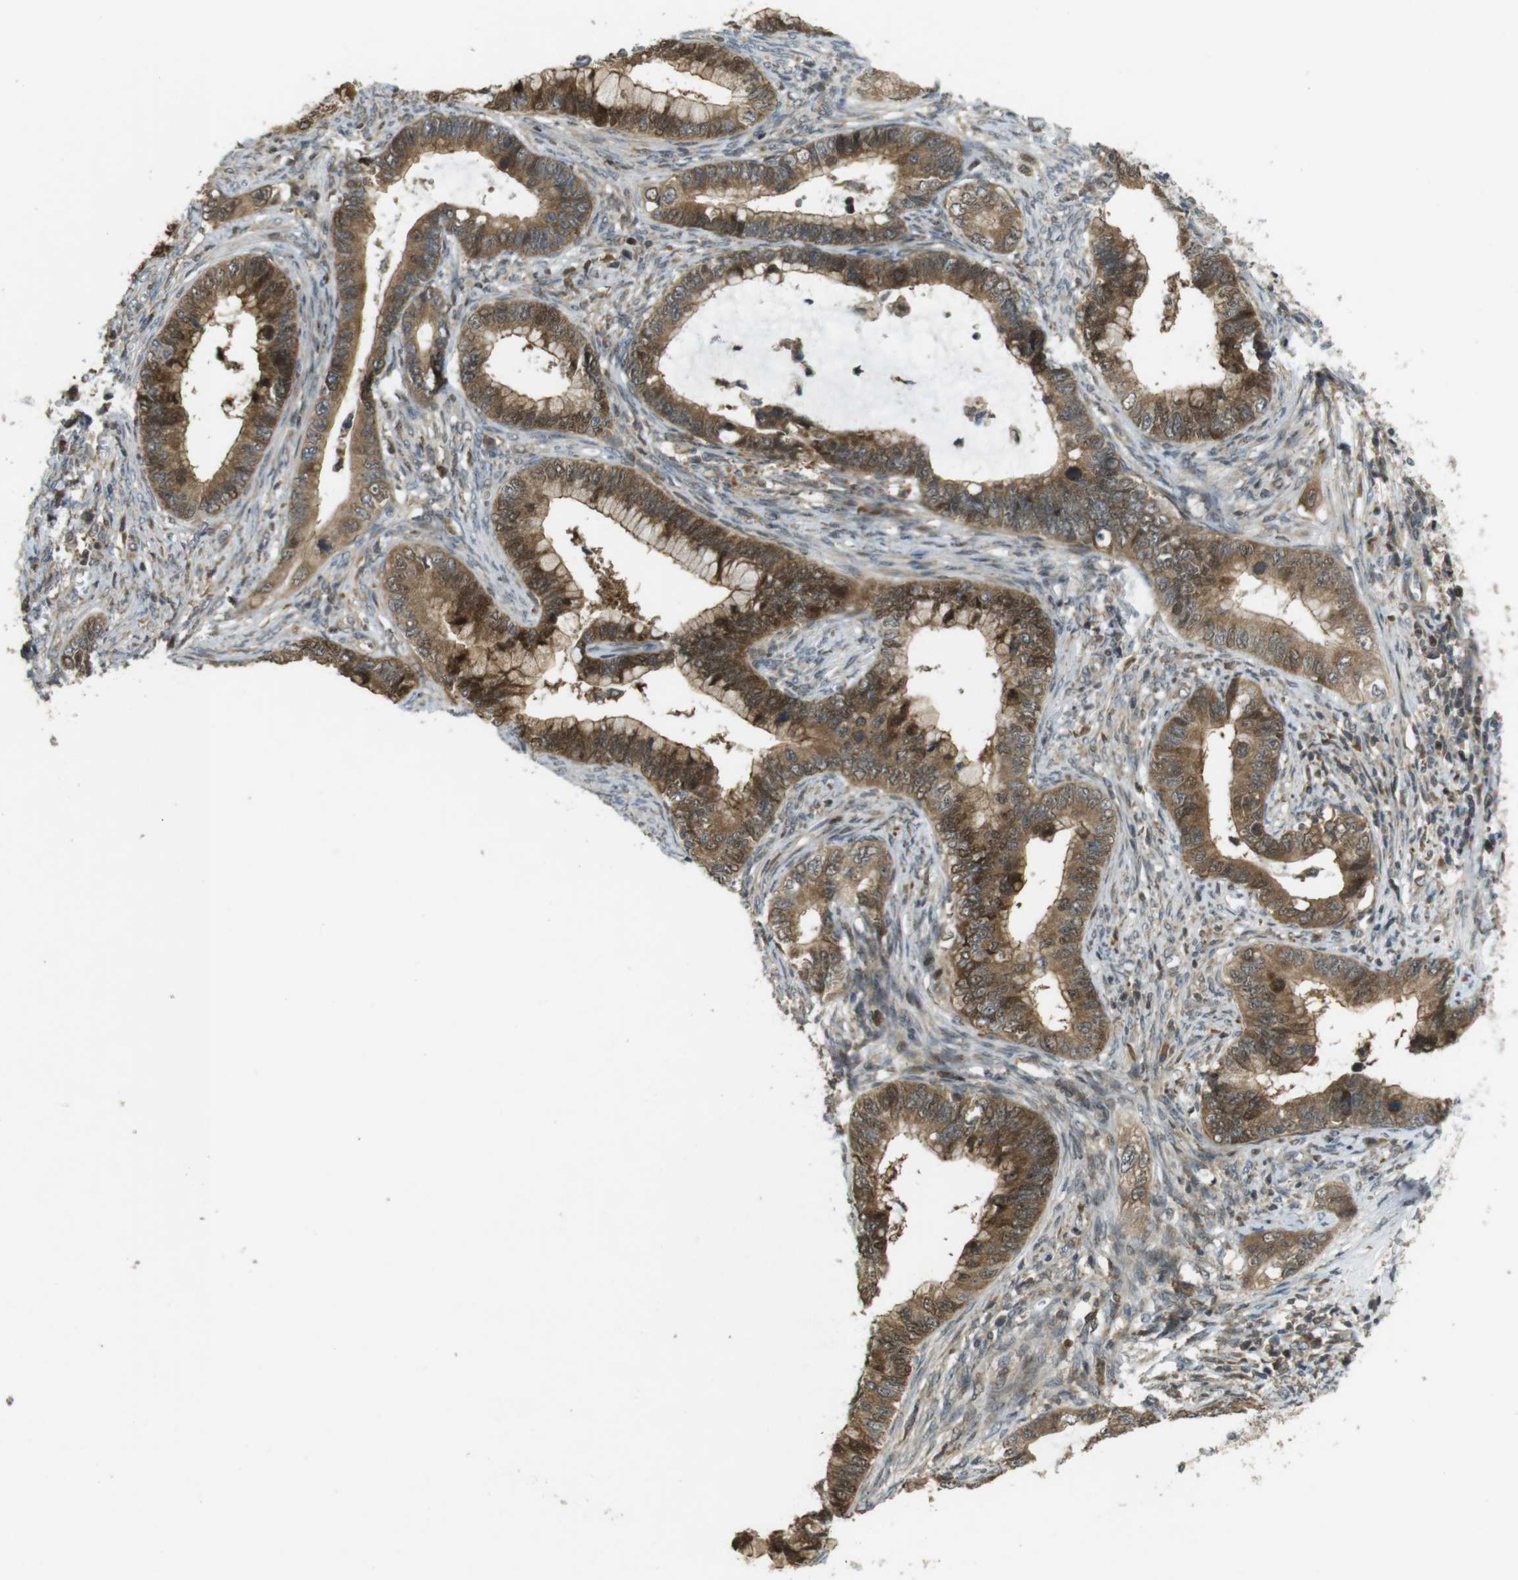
{"staining": {"intensity": "moderate", "quantity": ">75%", "location": "cytoplasmic/membranous"}, "tissue": "cervical cancer", "cell_type": "Tumor cells", "image_type": "cancer", "snomed": [{"axis": "morphology", "description": "Adenocarcinoma, NOS"}, {"axis": "topography", "description": "Cervix"}], "caption": "IHC photomicrograph of cervical cancer (adenocarcinoma) stained for a protein (brown), which shows medium levels of moderate cytoplasmic/membranous positivity in approximately >75% of tumor cells.", "gene": "TMX3", "patient": {"sex": "female", "age": 44}}